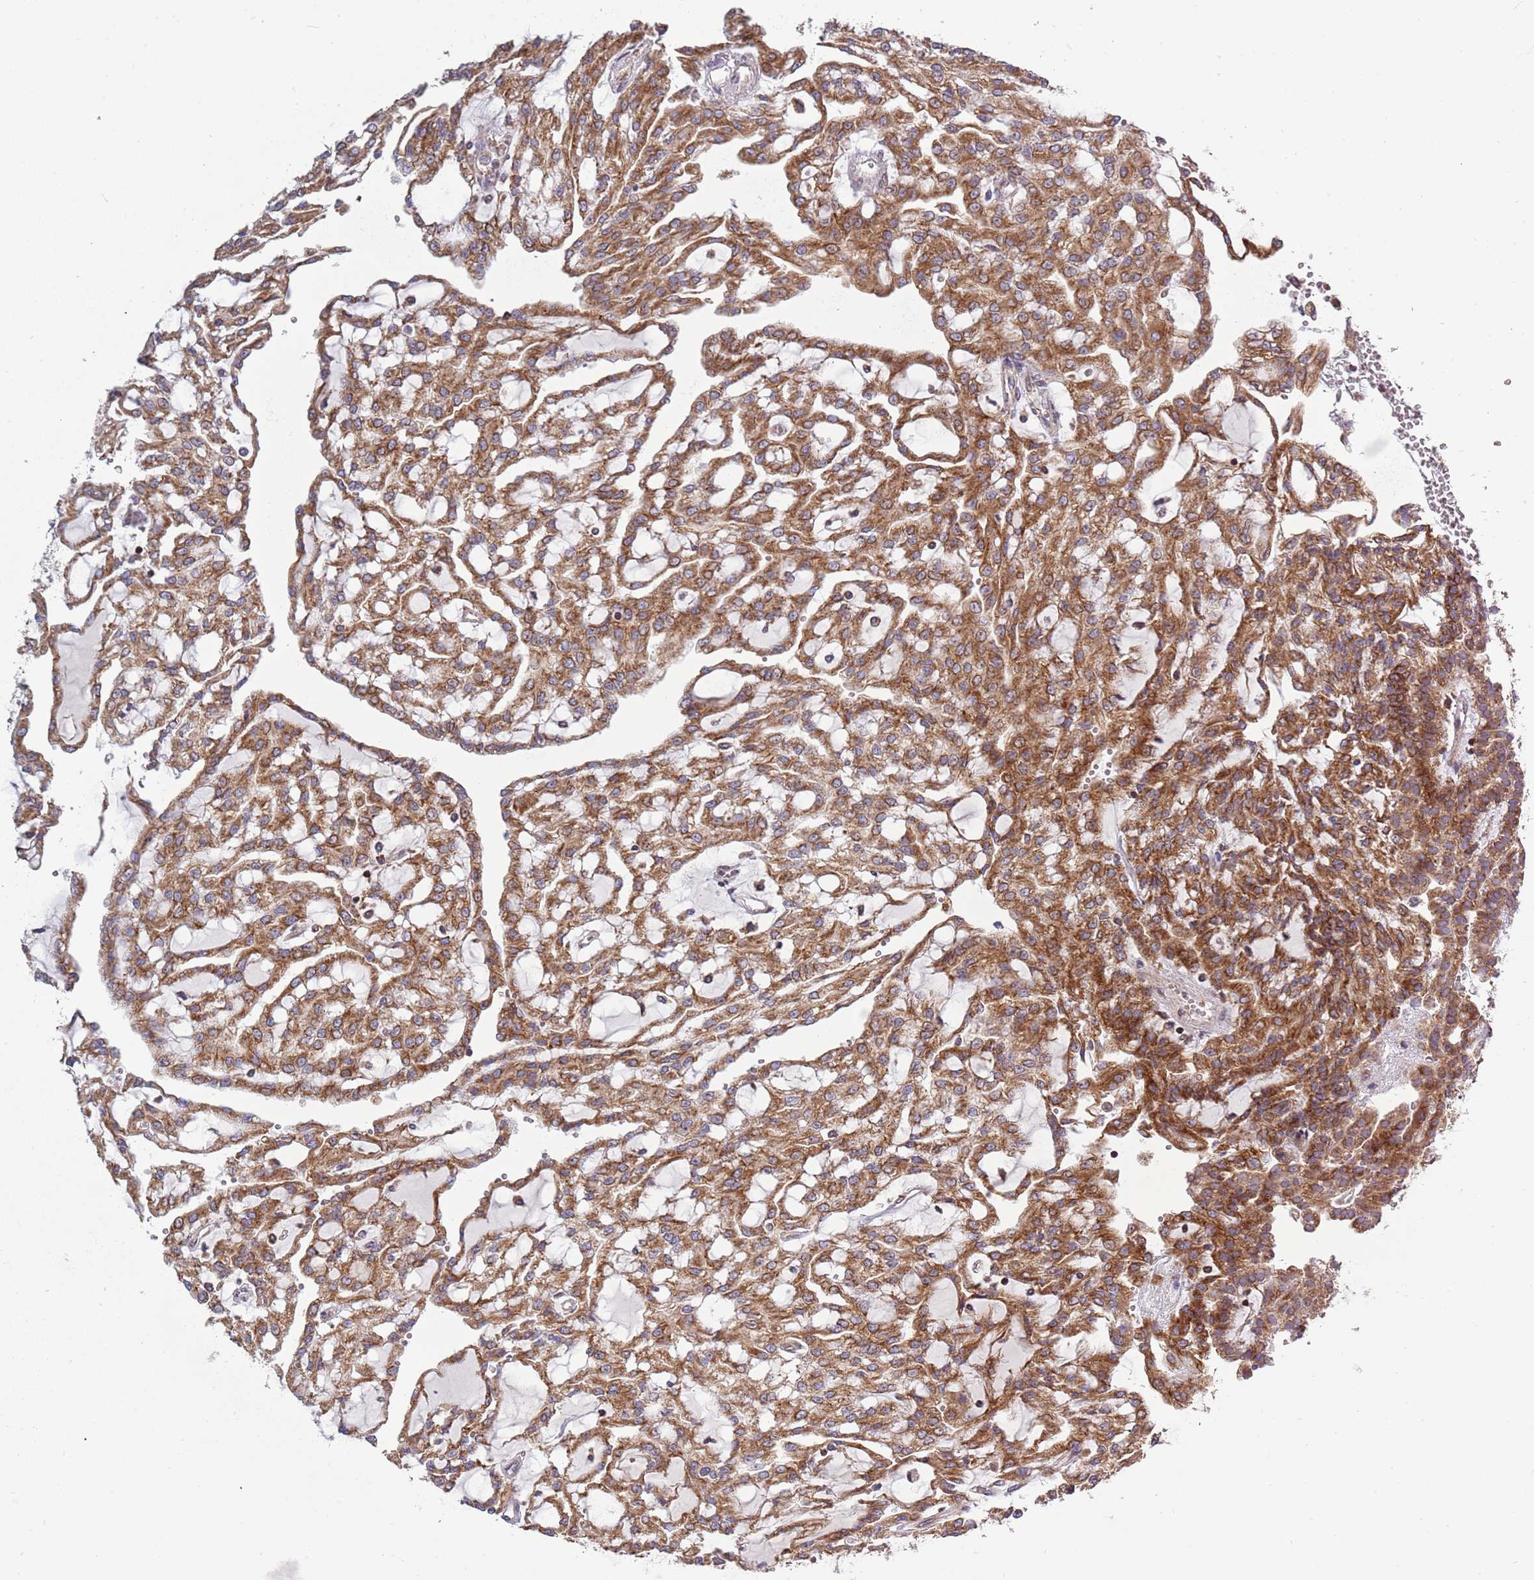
{"staining": {"intensity": "moderate", "quantity": ">75%", "location": "cytoplasmic/membranous"}, "tissue": "renal cancer", "cell_type": "Tumor cells", "image_type": "cancer", "snomed": [{"axis": "morphology", "description": "Adenocarcinoma, NOS"}, {"axis": "topography", "description": "Kidney"}], "caption": "A histopathology image of human renal cancer stained for a protein demonstrates moderate cytoplasmic/membranous brown staining in tumor cells.", "gene": "IRS4", "patient": {"sex": "male", "age": 63}}